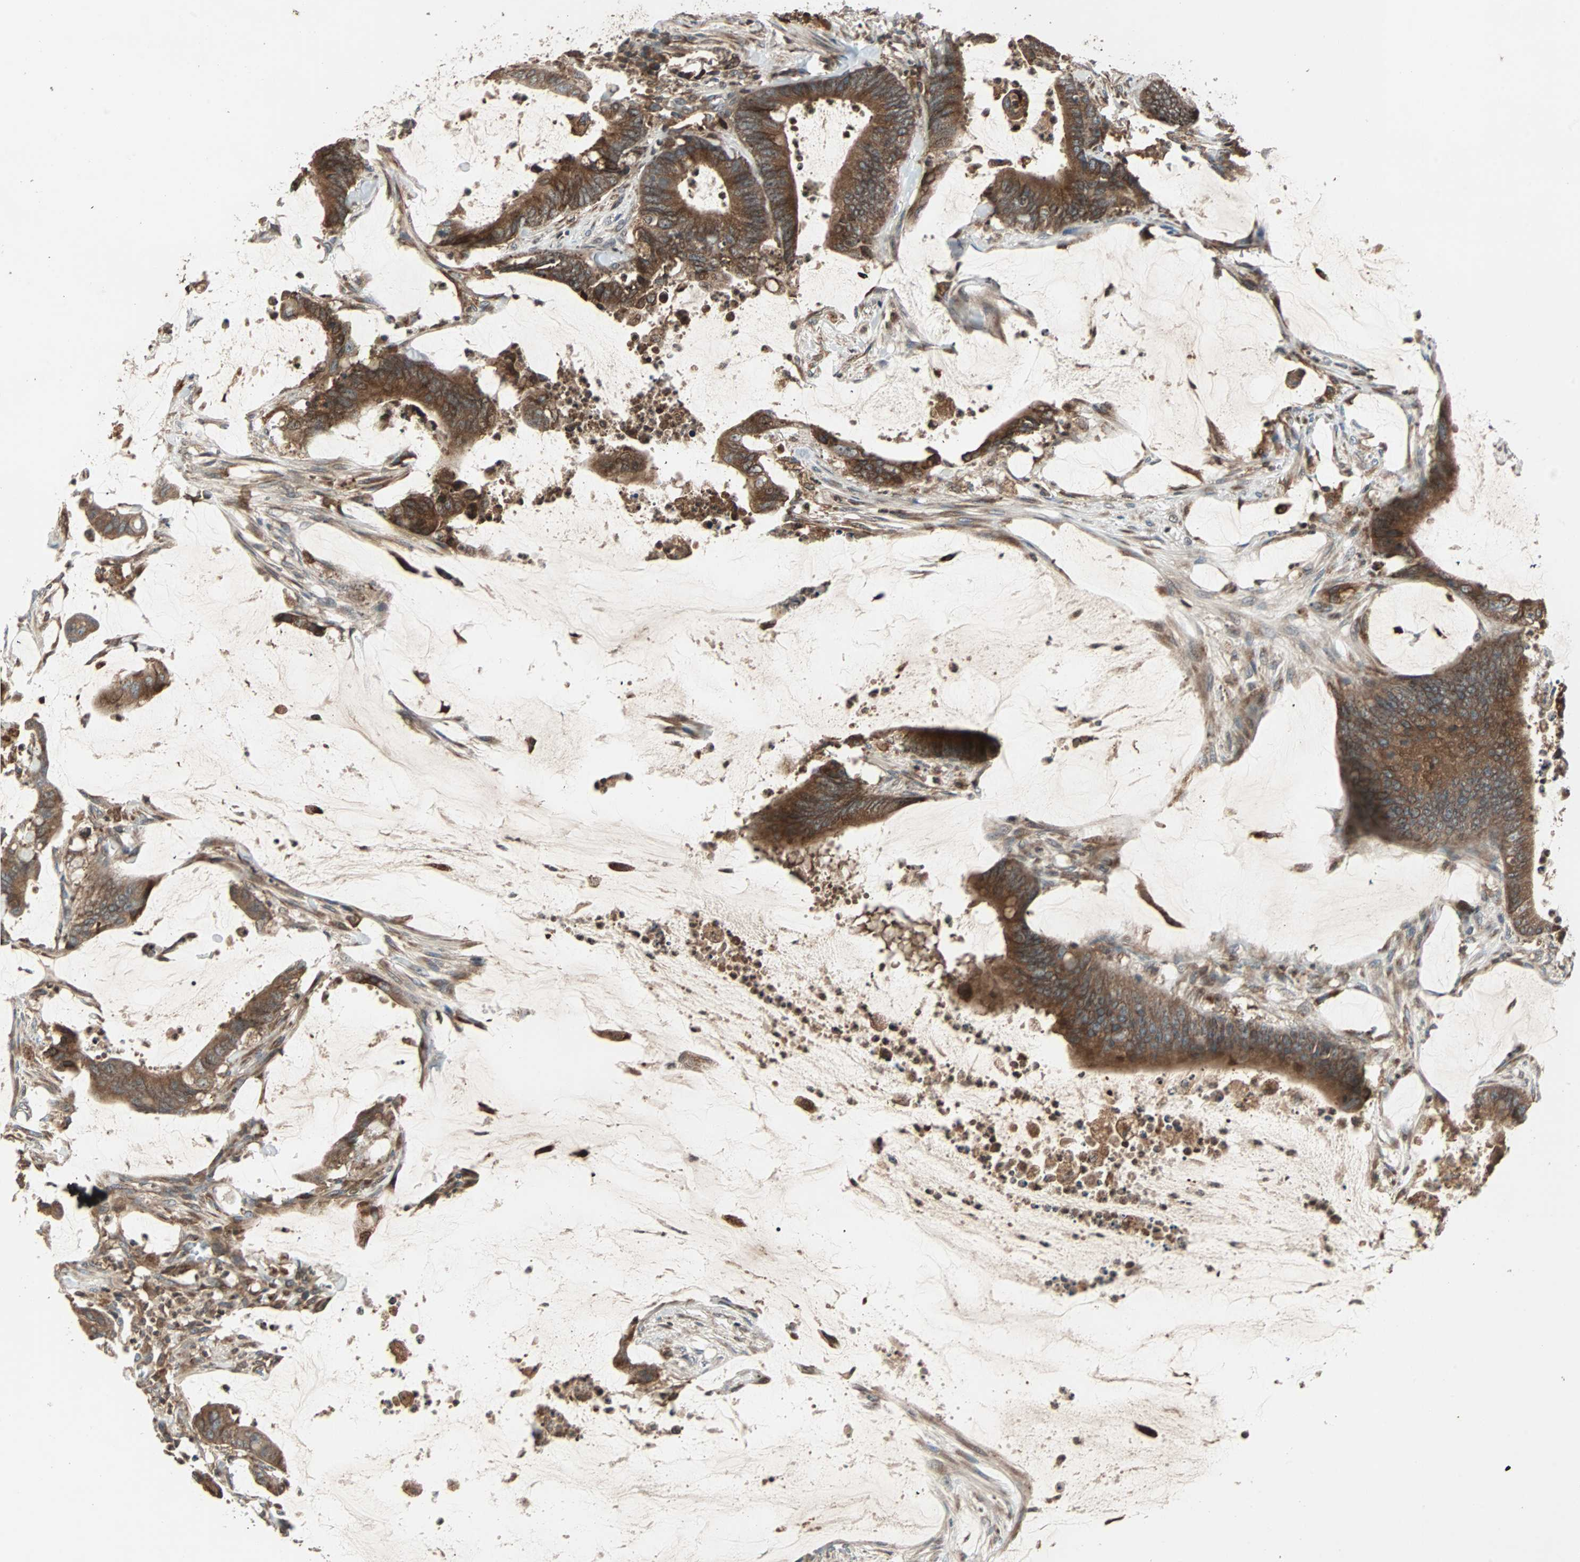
{"staining": {"intensity": "strong", "quantity": ">75%", "location": "cytoplasmic/membranous"}, "tissue": "colorectal cancer", "cell_type": "Tumor cells", "image_type": "cancer", "snomed": [{"axis": "morphology", "description": "Adenocarcinoma, NOS"}, {"axis": "topography", "description": "Rectum"}], "caption": "Protein staining by IHC demonstrates strong cytoplasmic/membranous positivity in approximately >75% of tumor cells in colorectal cancer.", "gene": "RAB7A", "patient": {"sex": "female", "age": 66}}